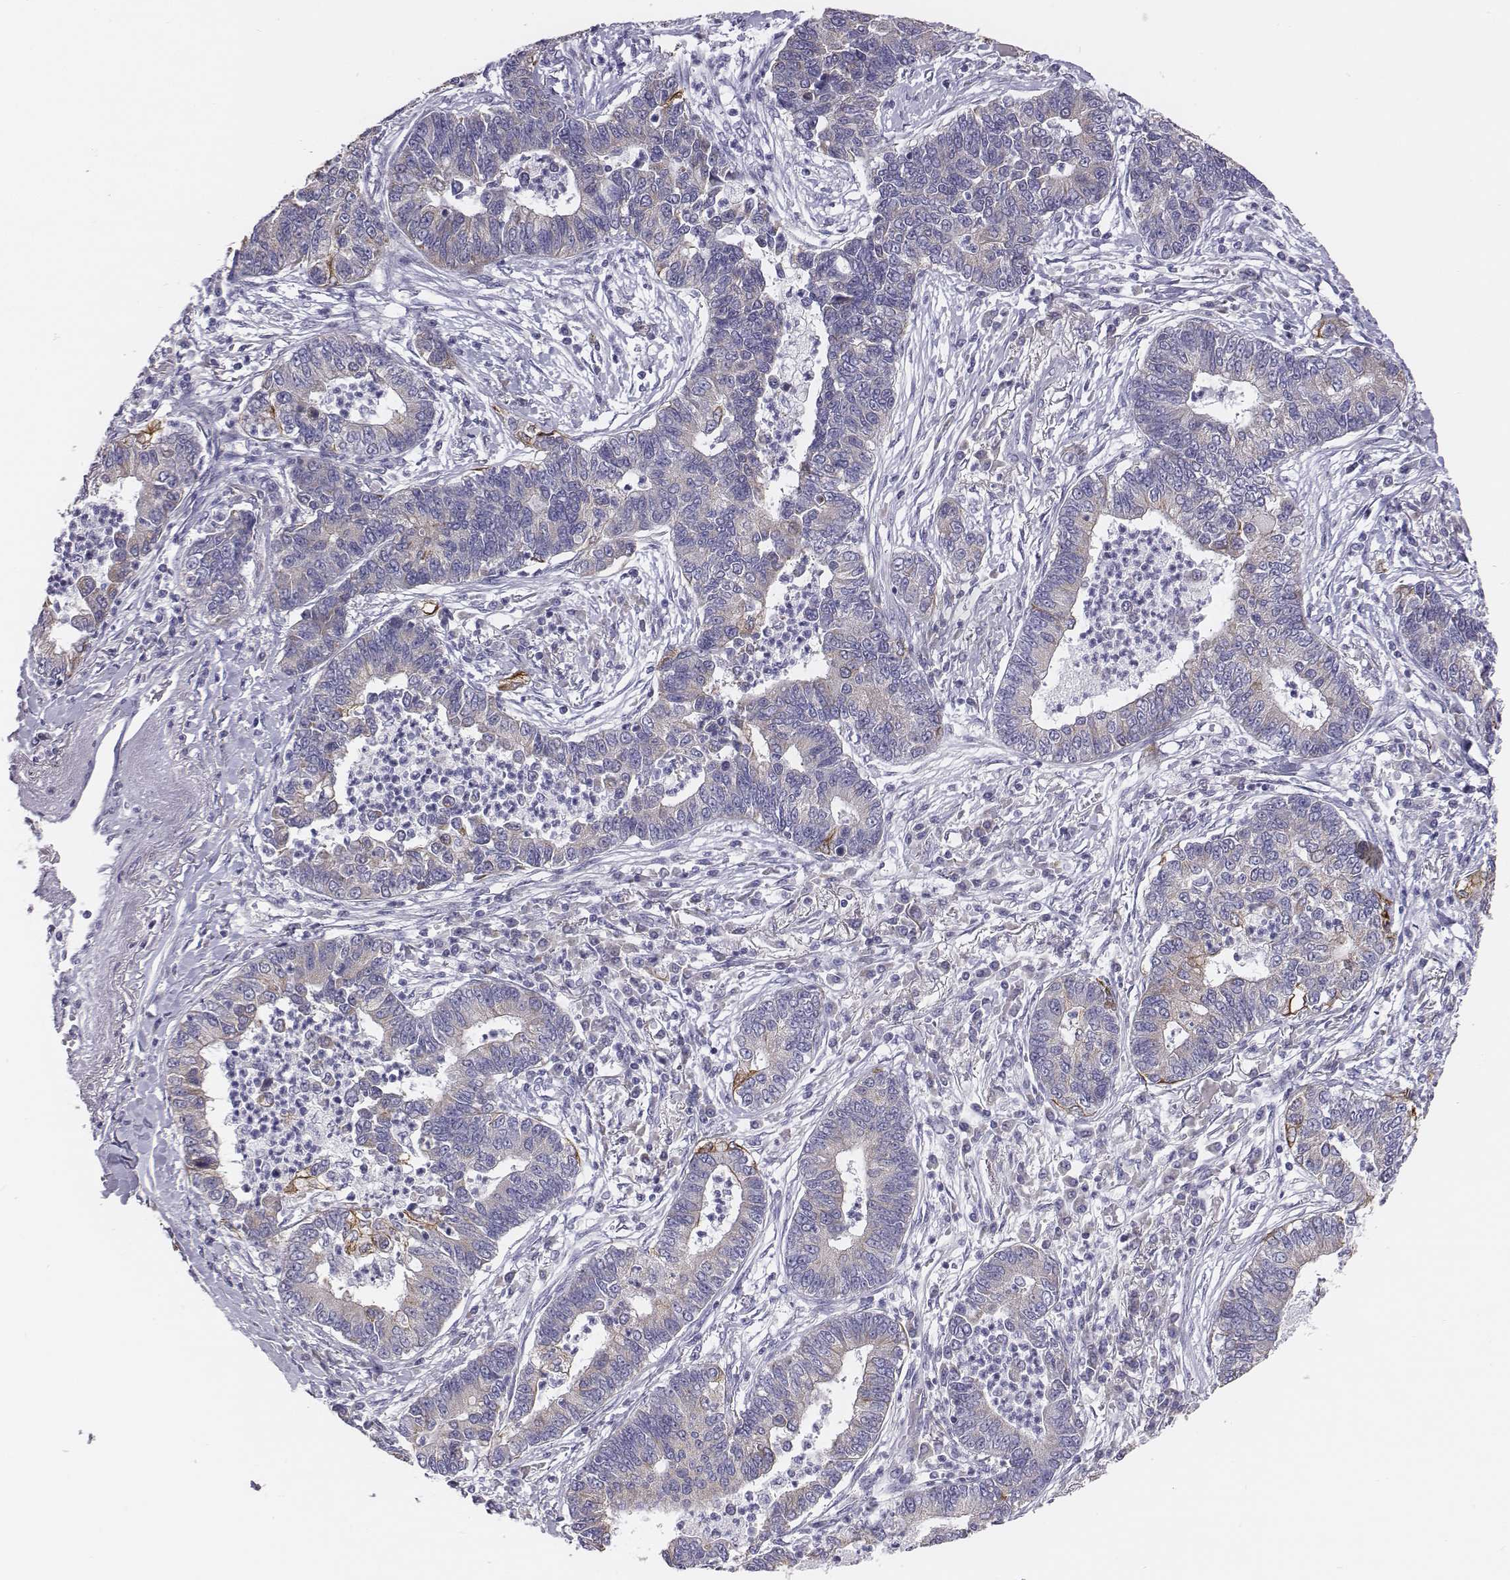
{"staining": {"intensity": "negative", "quantity": "none", "location": "none"}, "tissue": "lung cancer", "cell_type": "Tumor cells", "image_type": "cancer", "snomed": [{"axis": "morphology", "description": "Adenocarcinoma, NOS"}, {"axis": "topography", "description": "Lung"}], "caption": "Tumor cells show no significant positivity in lung adenocarcinoma.", "gene": "CHST14", "patient": {"sex": "female", "age": 57}}